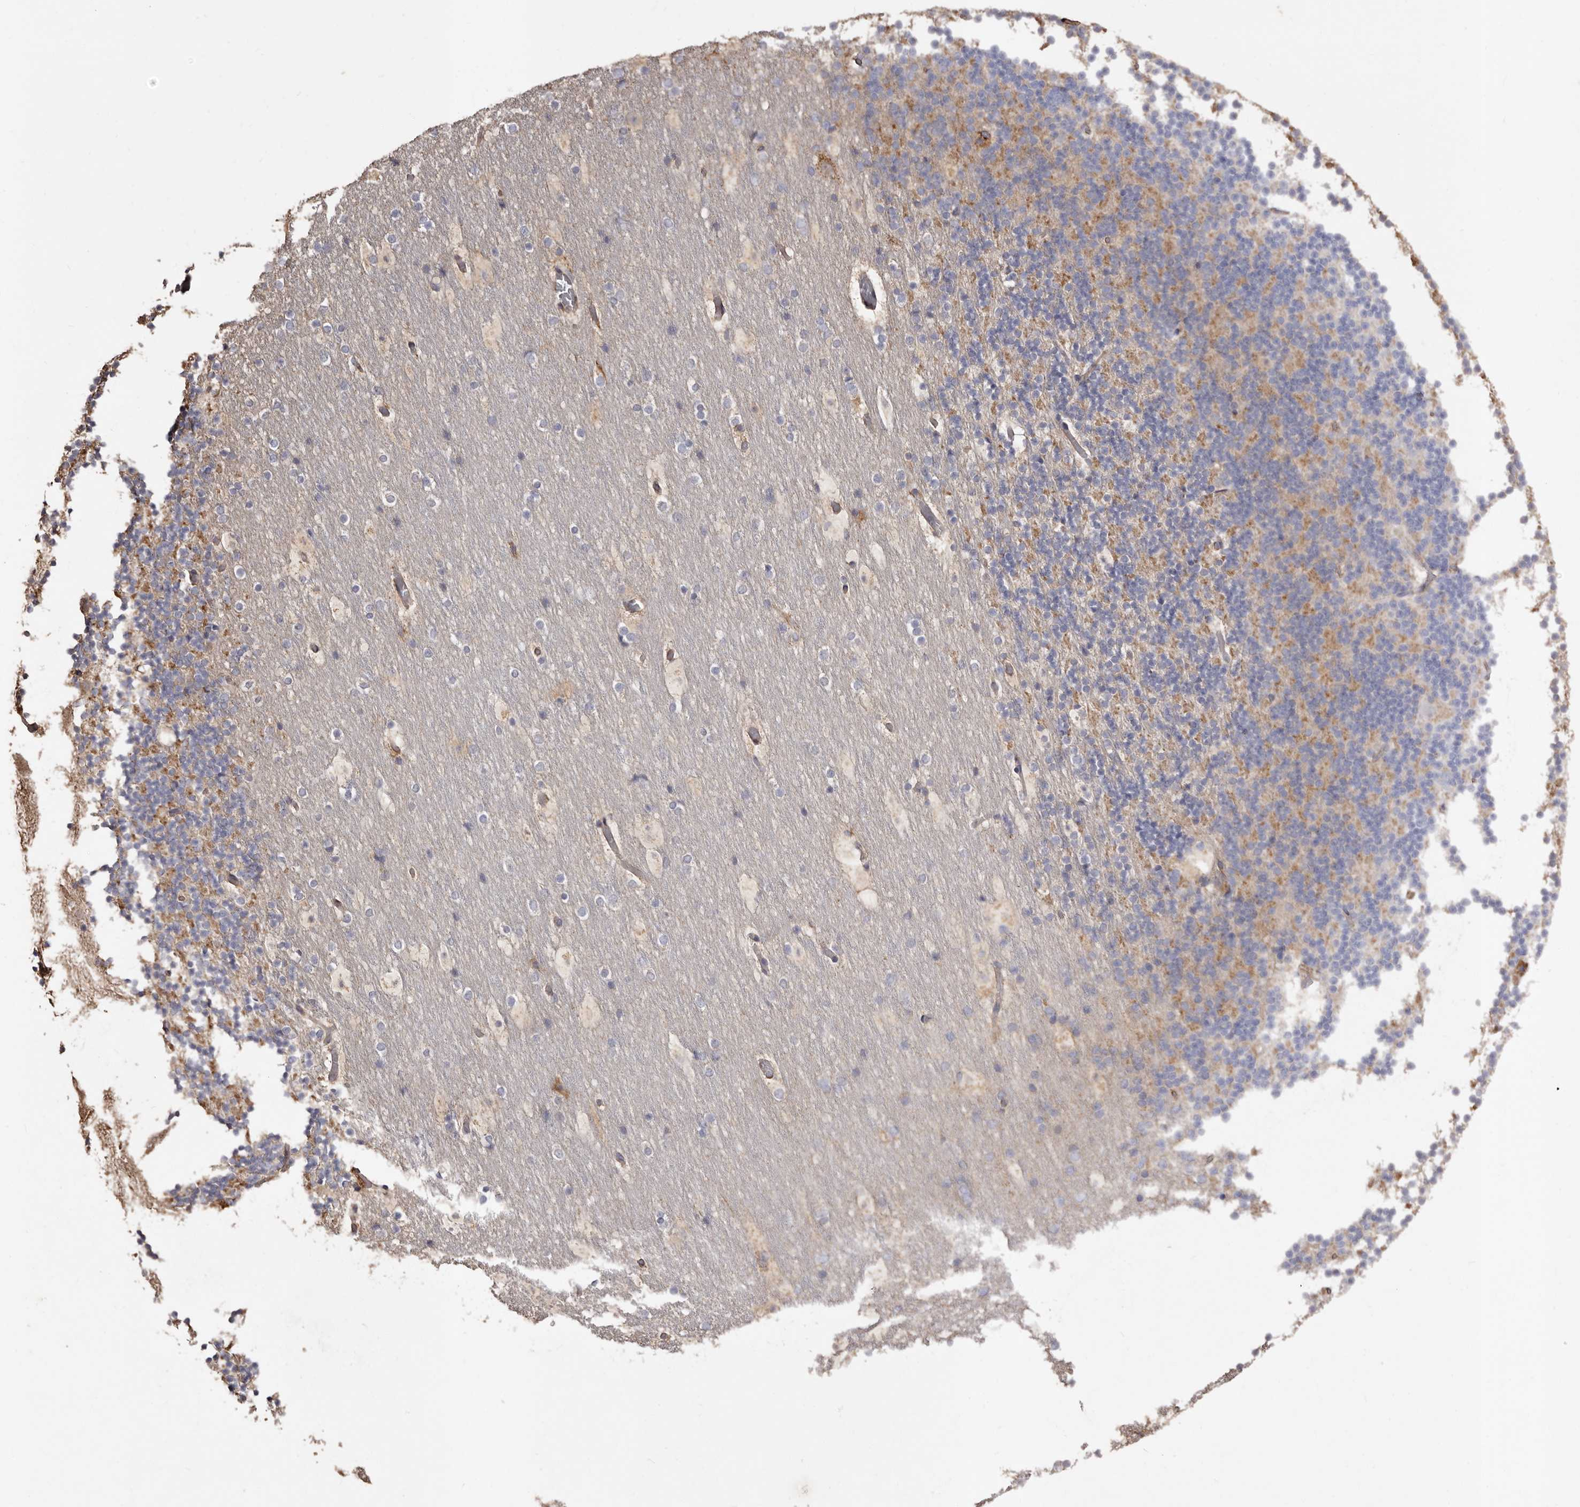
{"staining": {"intensity": "moderate", "quantity": "25%-75%", "location": "cytoplasmic/membranous"}, "tissue": "cerebellum", "cell_type": "Cells in granular layer", "image_type": "normal", "snomed": [{"axis": "morphology", "description": "Normal tissue, NOS"}, {"axis": "topography", "description": "Cerebellum"}], "caption": "Protein expression by immunohistochemistry exhibits moderate cytoplasmic/membranous expression in approximately 25%-75% of cells in granular layer in unremarkable cerebellum.", "gene": "MACC1", "patient": {"sex": "male", "age": 57}}